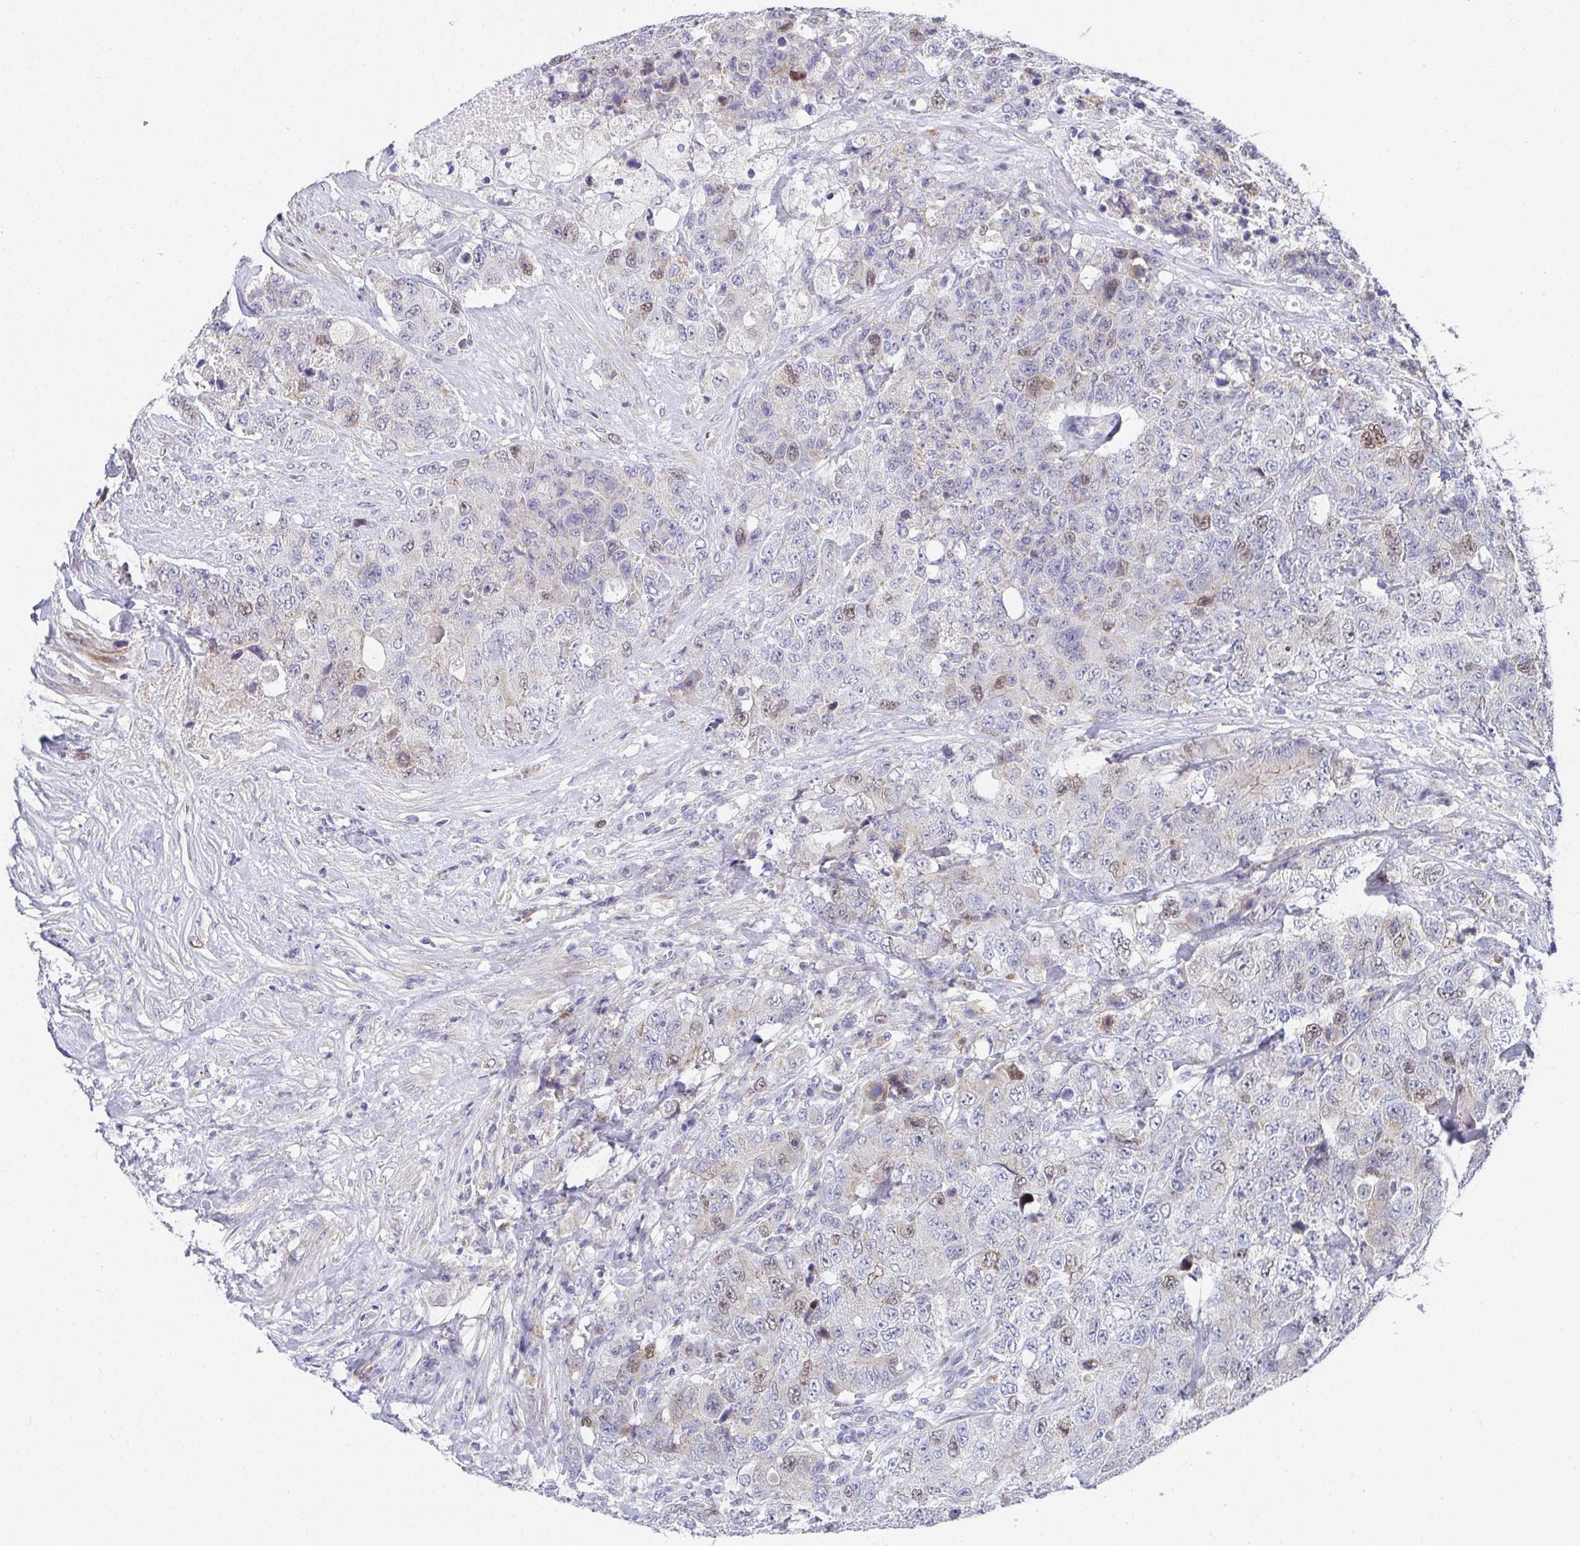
{"staining": {"intensity": "weak", "quantity": "<25%", "location": "nuclear"}, "tissue": "urothelial cancer", "cell_type": "Tumor cells", "image_type": "cancer", "snomed": [{"axis": "morphology", "description": "Urothelial carcinoma, High grade"}, {"axis": "topography", "description": "Urinary bladder"}], "caption": "DAB (3,3'-diaminobenzidine) immunohistochemical staining of urothelial carcinoma (high-grade) demonstrates no significant staining in tumor cells. (Stains: DAB (3,3'-diaminobenzidine) immunohistochemistry (IHC) with hematoxylin counter stain, Microscopy: brightfield microscopy at high magnification).", "gene": "ATP5F1C", "patient": {"sex": "female", "age": 78}}